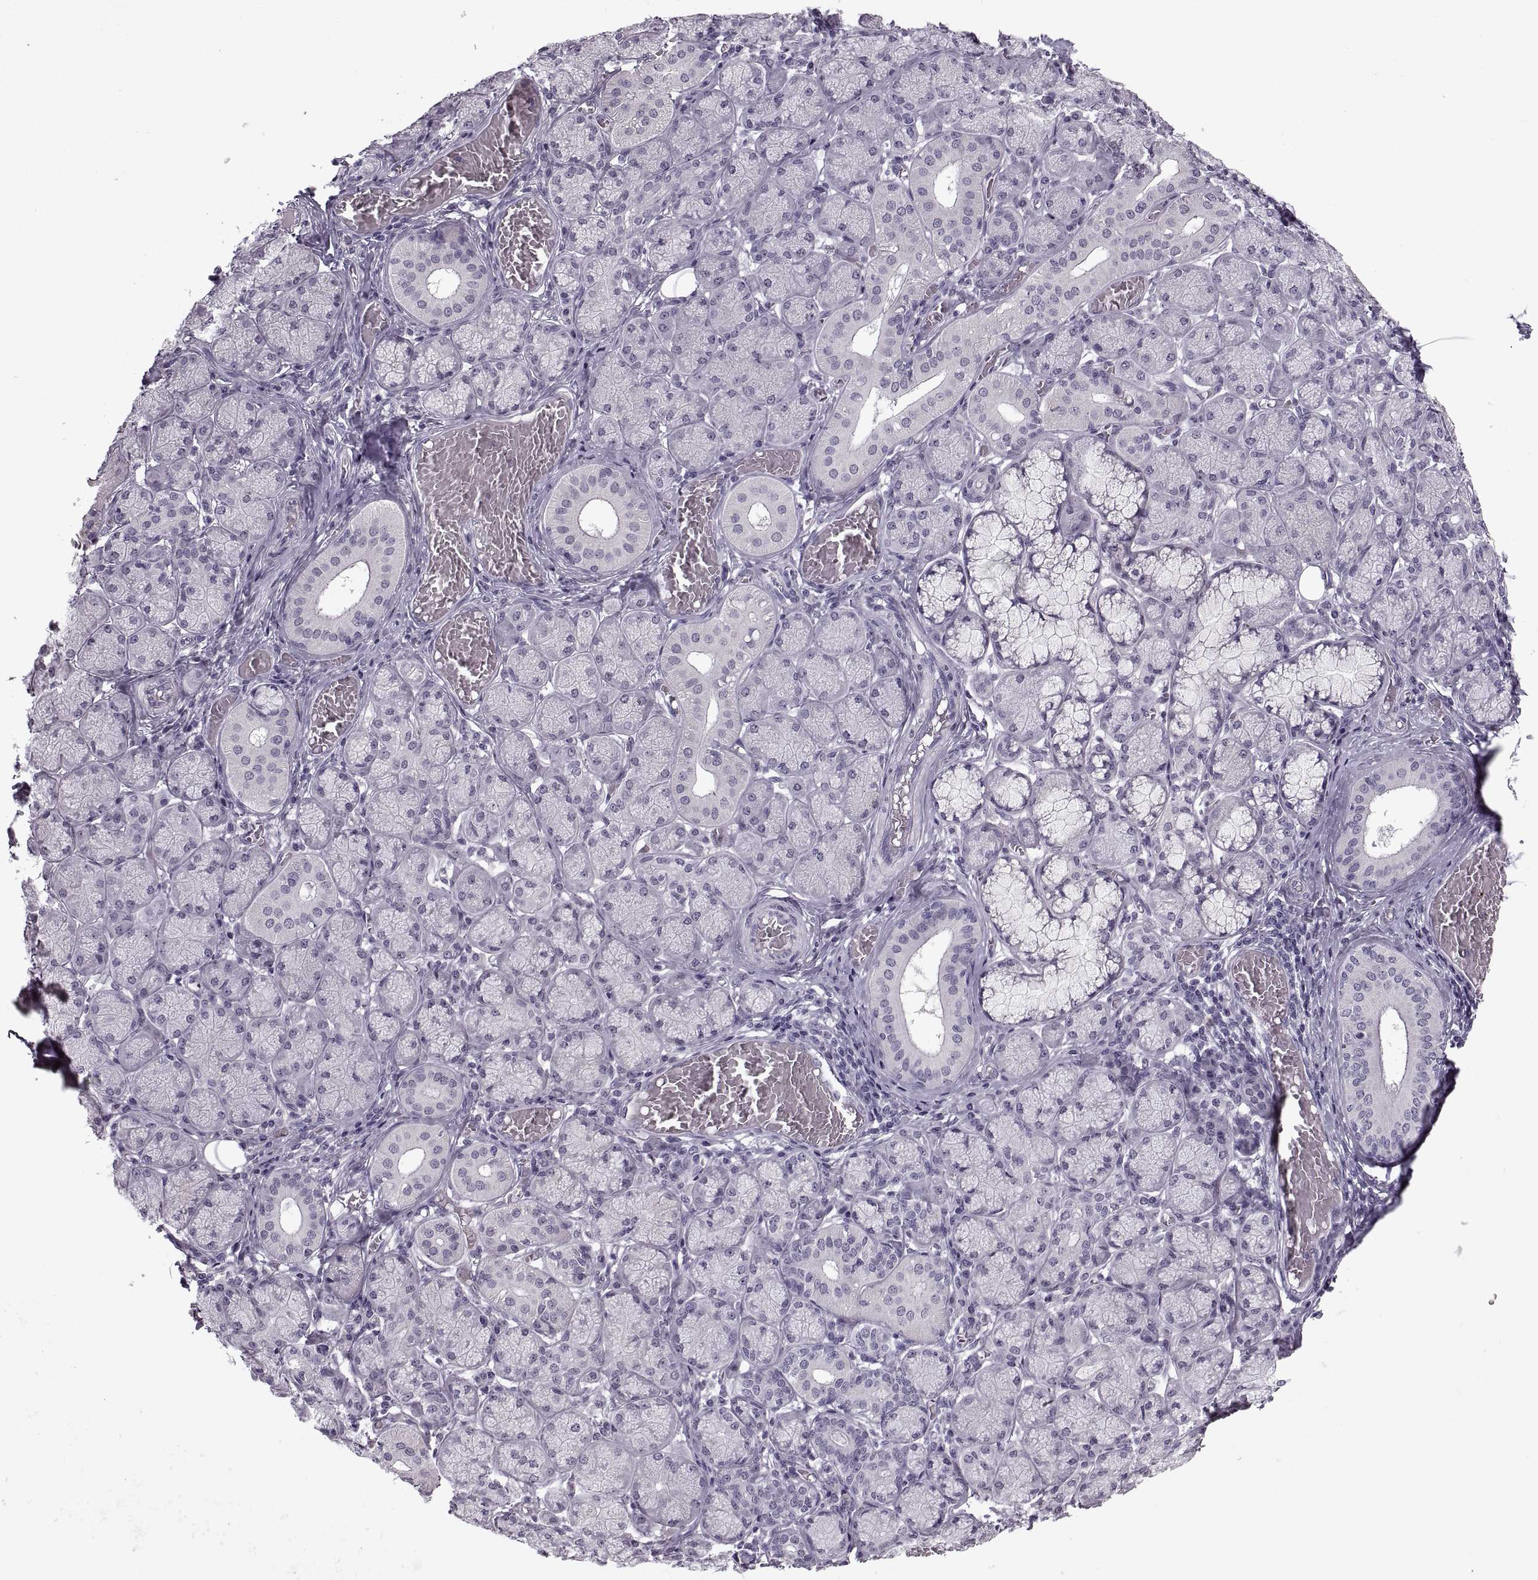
{"staining": {"intensity": "negative", "quantity": "none", "location": "none"}, "tissue": "salivary gland", "cell_type": "Glandular cells", "image_type": "normal", "snomed": [{"axis": "morphology", "description": "Normal tissue, NOS"}, {"axis": "topography", "description": "Salivary gland"}, {"axis": "topography", "description": "Peripheral nerve tissue"}], "caption": "Immunohistochemistry (IHC) image of normal human salivary gland stained for a protein (brown), which demonstrates no staining in glandular cells.", "gene": "PAGE2B", "patient": {"sex": "female", "age": 24}}